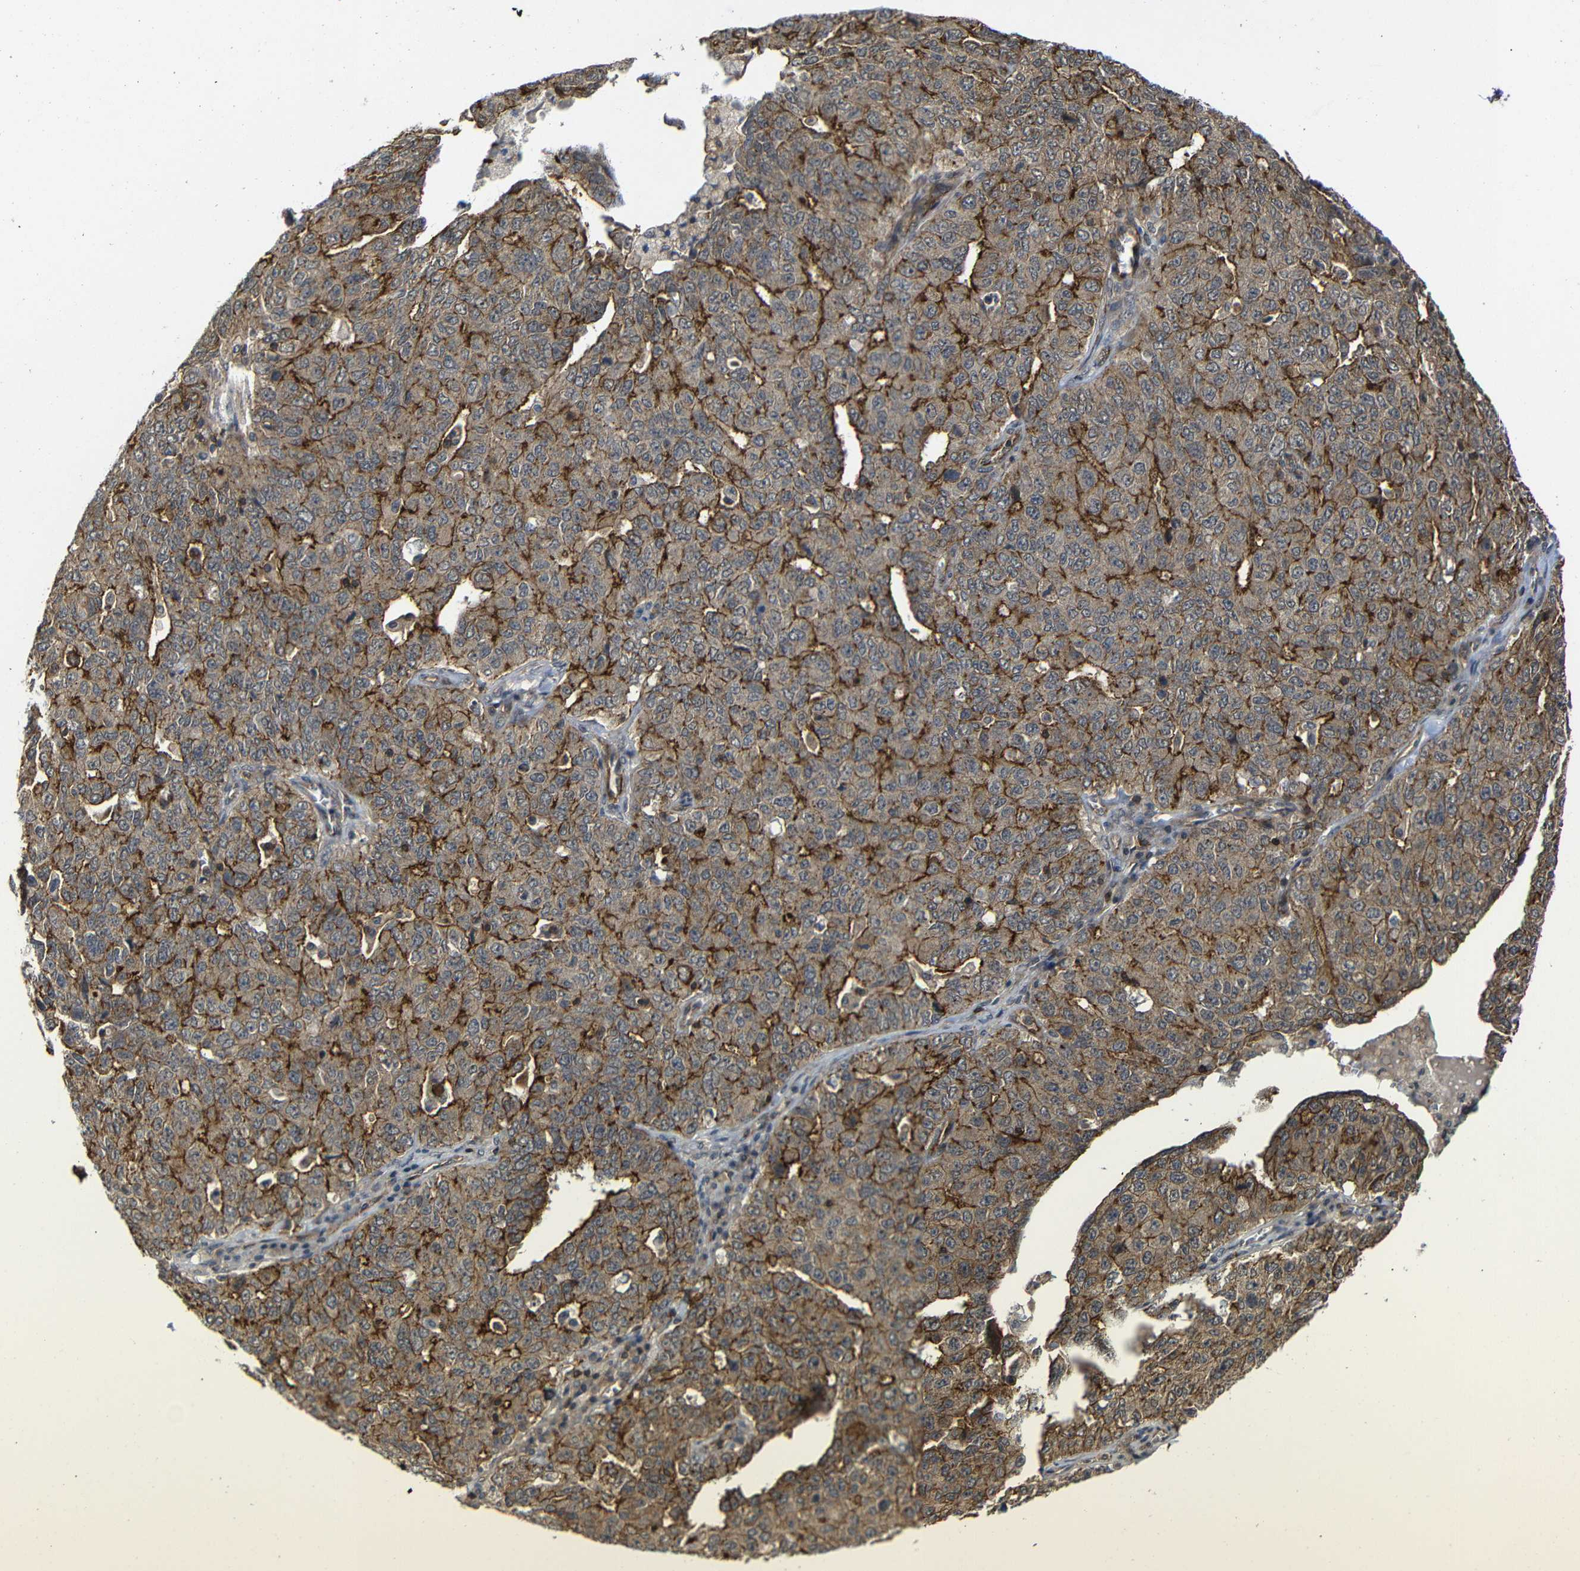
{"staining": {"intensity": "moderate", "quantity": ">75%", "location": "cytoplasmic/membranous"}, "tissue": "ovarian cancer", "cell_type": "Tumor cells", "image_type": "cancer", "snomed": [{"axis": "morphology", "description": "Carcinoma, endometroid"}, {"axis": "topography", "description": "Ovary"}], "caption": "Protein expression by immunohistochemistry (IHC) shows moderate cytoplasmic/membranous expression in approximately >75% of tumor cells in ovarian endometroid carcinoma. (DAB = brown stain, brightfield microscopy at high magnification).", "gene": "NANOS1", "patient": {"sex": "female", "age": 62}}